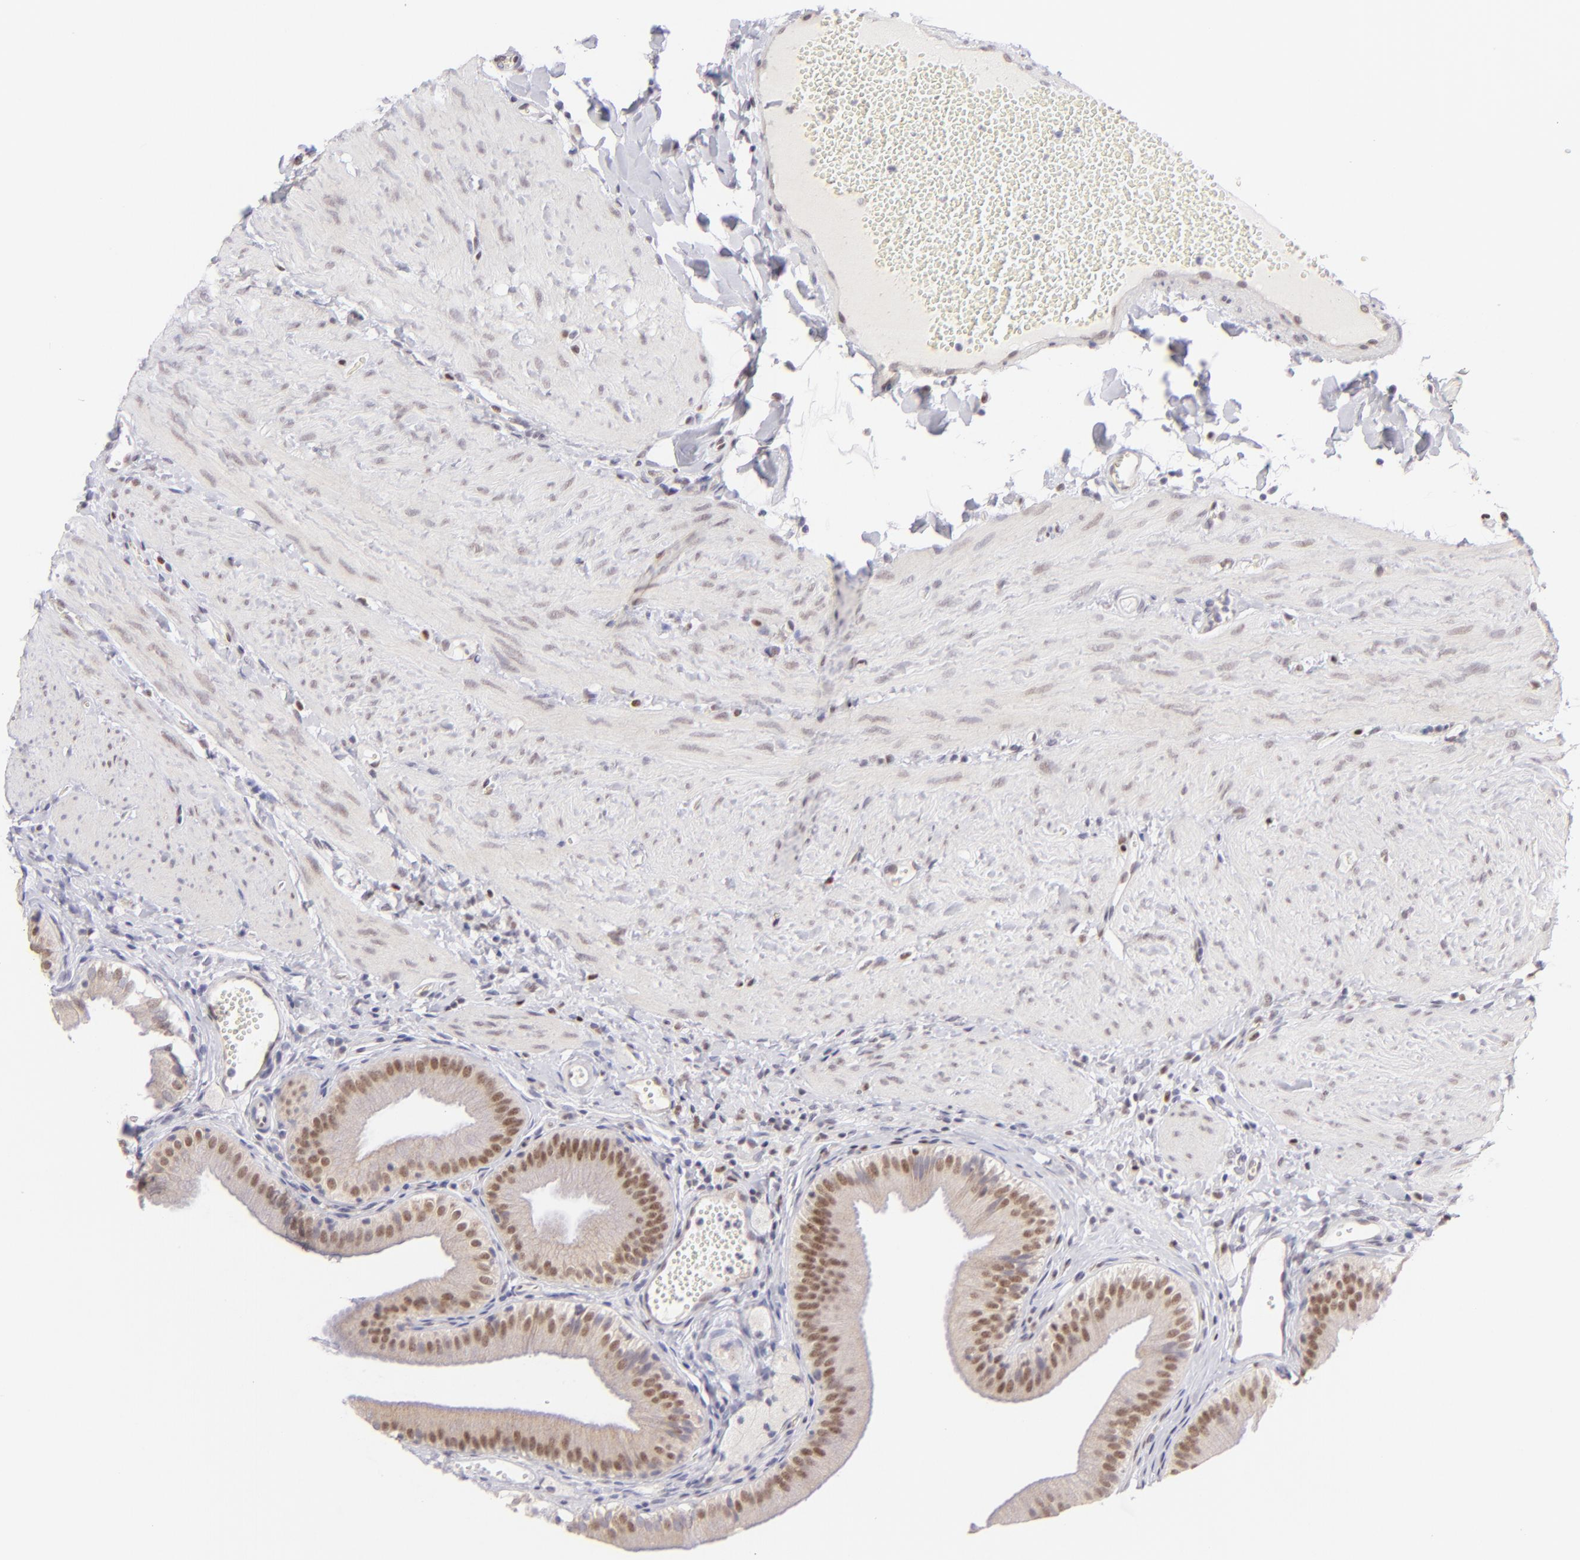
{"staining": {"intensity": "moderate", "quantity": ">75%", "location": "cytoplasmic/membranous,nuclear"}, "tissue": "gallbladder", "cell_type": "Glandular cells", "image_type": "normal", "snomed": [{"axis": "morphology", "description": "Normal tissue, NOS"}, {"axis": "topography", "description": "Gallbladder"}], "caption": "Gallbladder stained with DAB immunohistochemistry (IHC) reveals medium levels of moderate cytoplasmic/membranous,nuclear positivity in approximately >75% of glandular cells.", "gene": "POU2F1", "patient": {"sex": "female", "age": 24}}